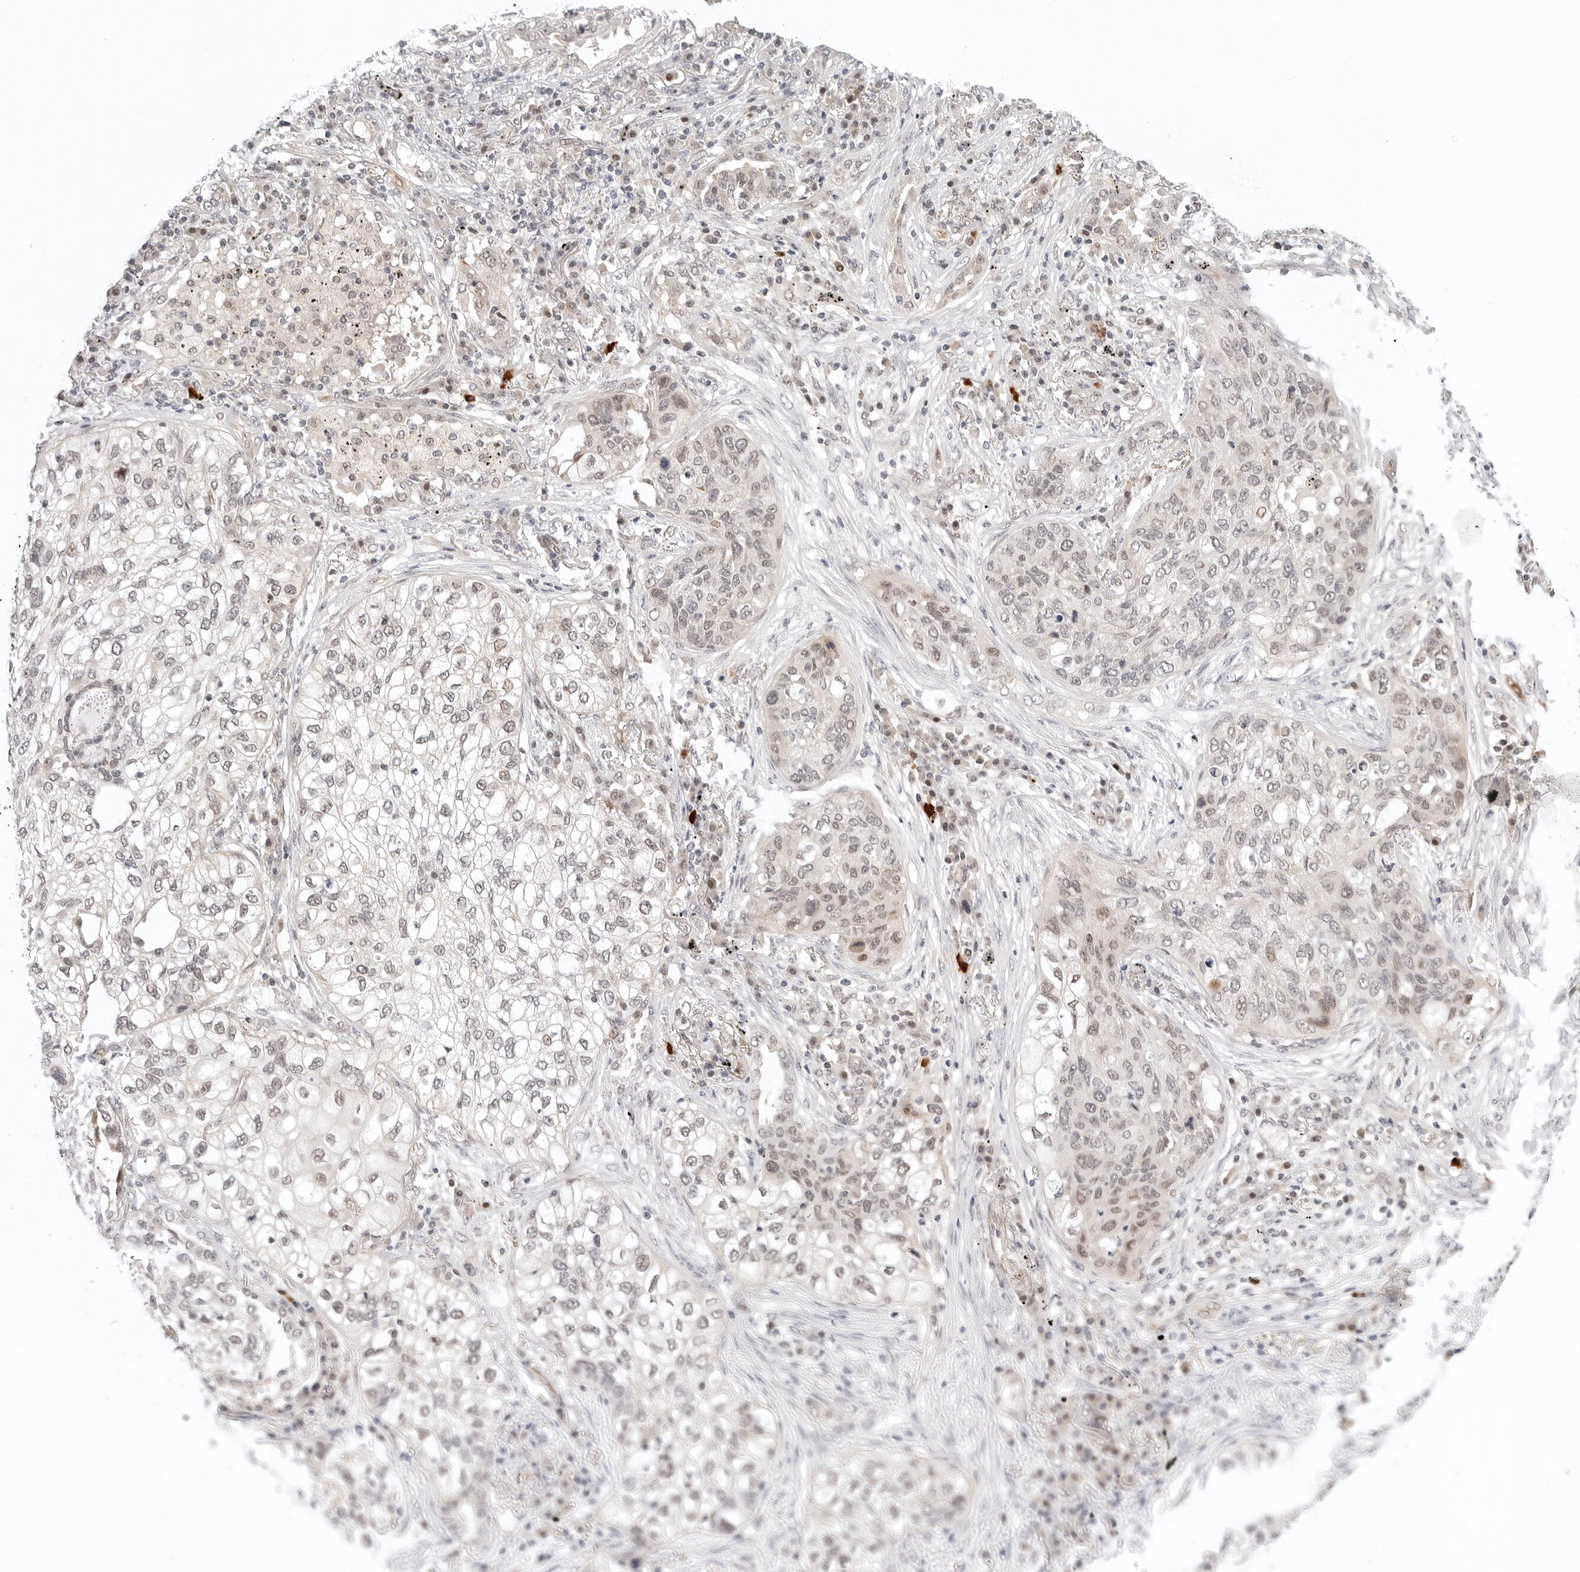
{"staining": {"intensity": "weak", "quantity": "25%-75%", "location": "nuclear"}, "tissue": "lung cancer", "cell_type": "Tumor cells", "image_type": "cancer", "snomed": [{"axis": "morphology", "description": "Squamous cell carcinoma, NOS"}, {"axis": "topography", "description": "Lung"}], "caption": "Immunohistochemistry (DAB) staining of lung cancer (squamous cell carcinoma) demonstrates weak nuclear protein expression in approximately 25%-75% of tumor cells.", "gene": "TSEN2", "patient": {"sex": "female", "age": 63}}